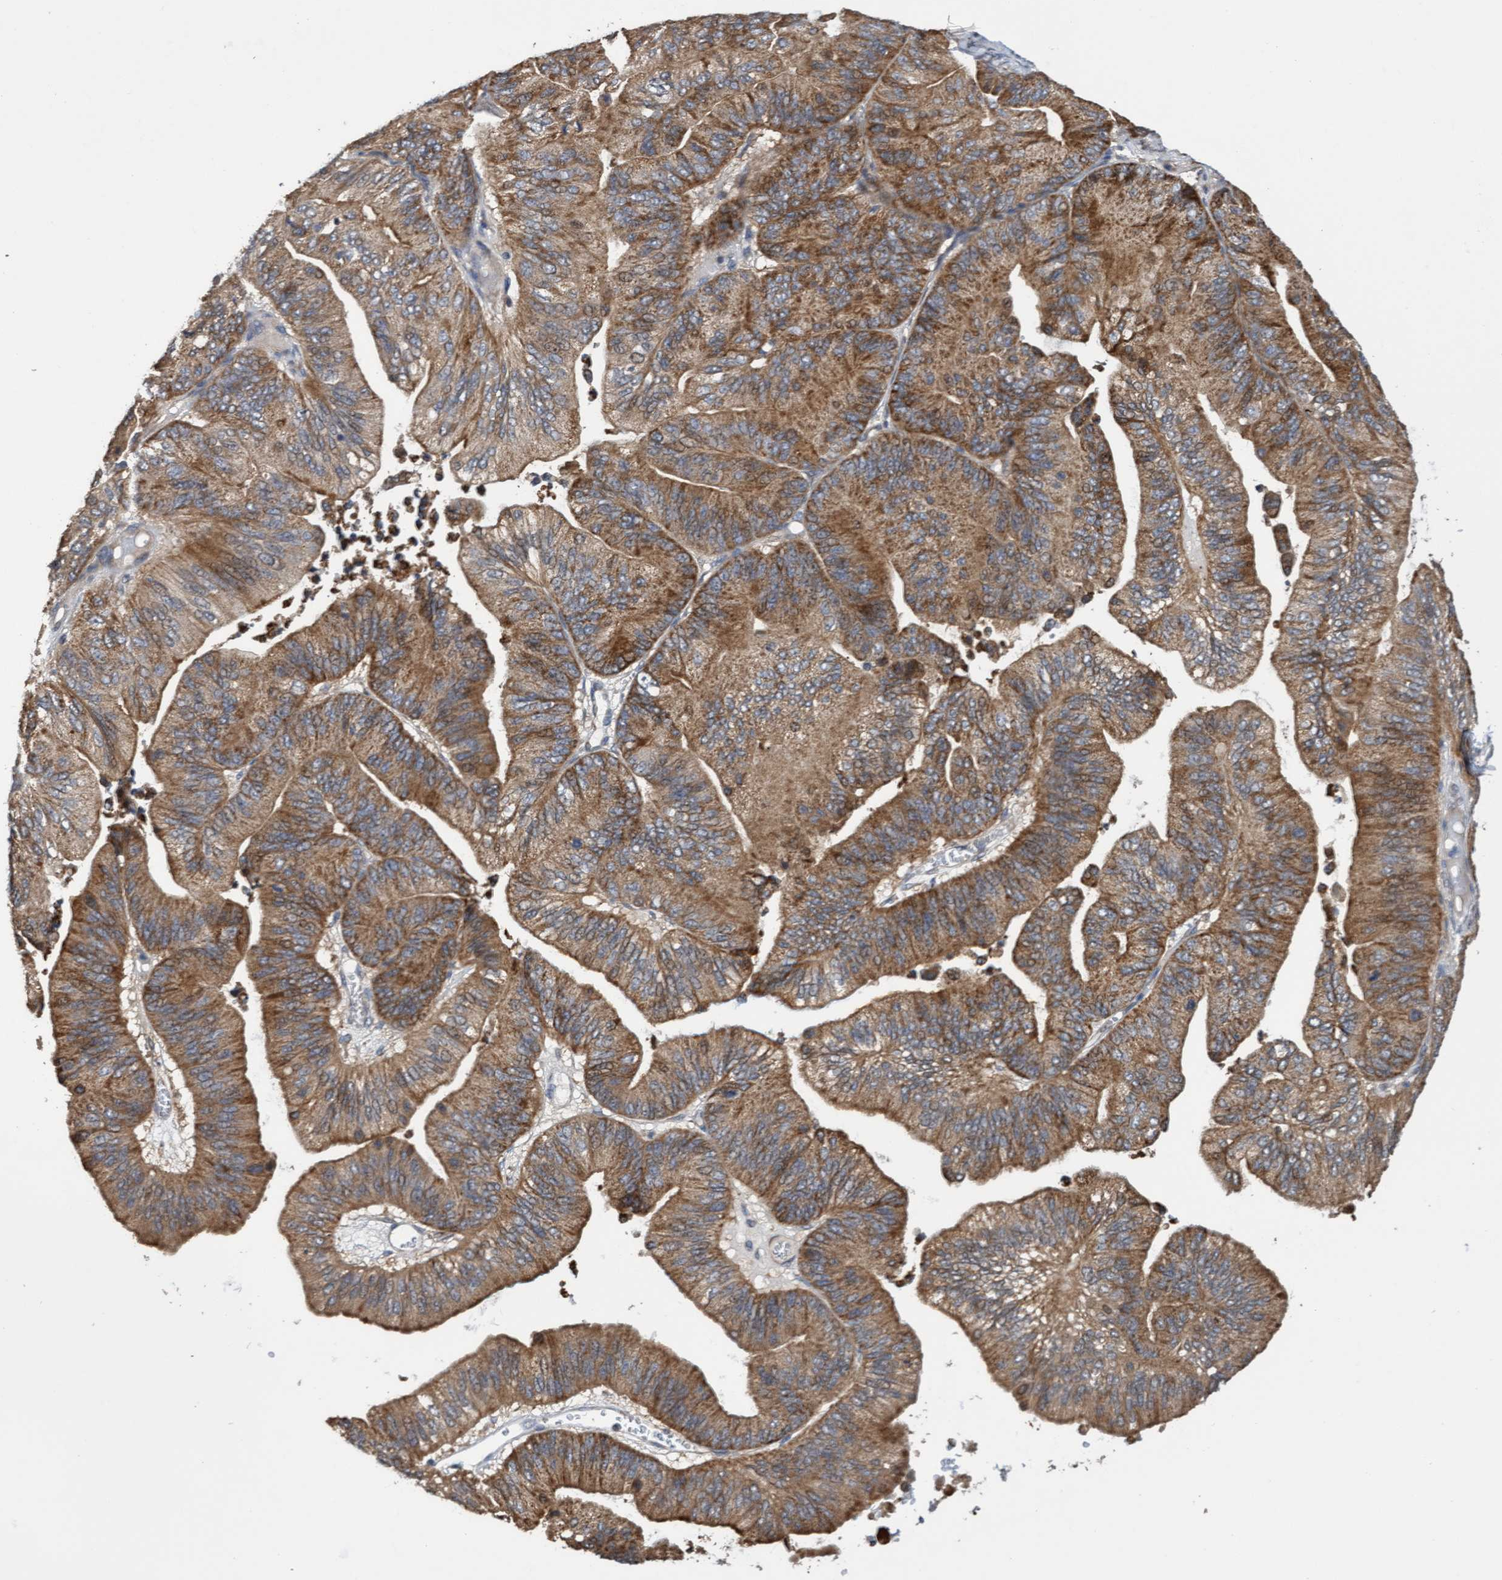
{"staining": {"intensity": "moderate", "quantity": ">75%", "location": "cytoplasmic/membranous"}, "tissue": "ovarian cancer", "cell_type": "Tumor cells", "image_type": "cancer", "snomed": [{"axis": "morphology", "description": "Cystadenocarcinoma, mucinous, NOS"}, {"axis": "topography", "description": "Ovary"}], "caption": "Brown immunohistochemical staining in human ovarian mucinous cystadenocarcinoma displays moderate cytoplasmic/membranous expression in about >75% of tumor cells.", "gene": "ITFG1", "patient": {"sex": "female", "age": 61}}